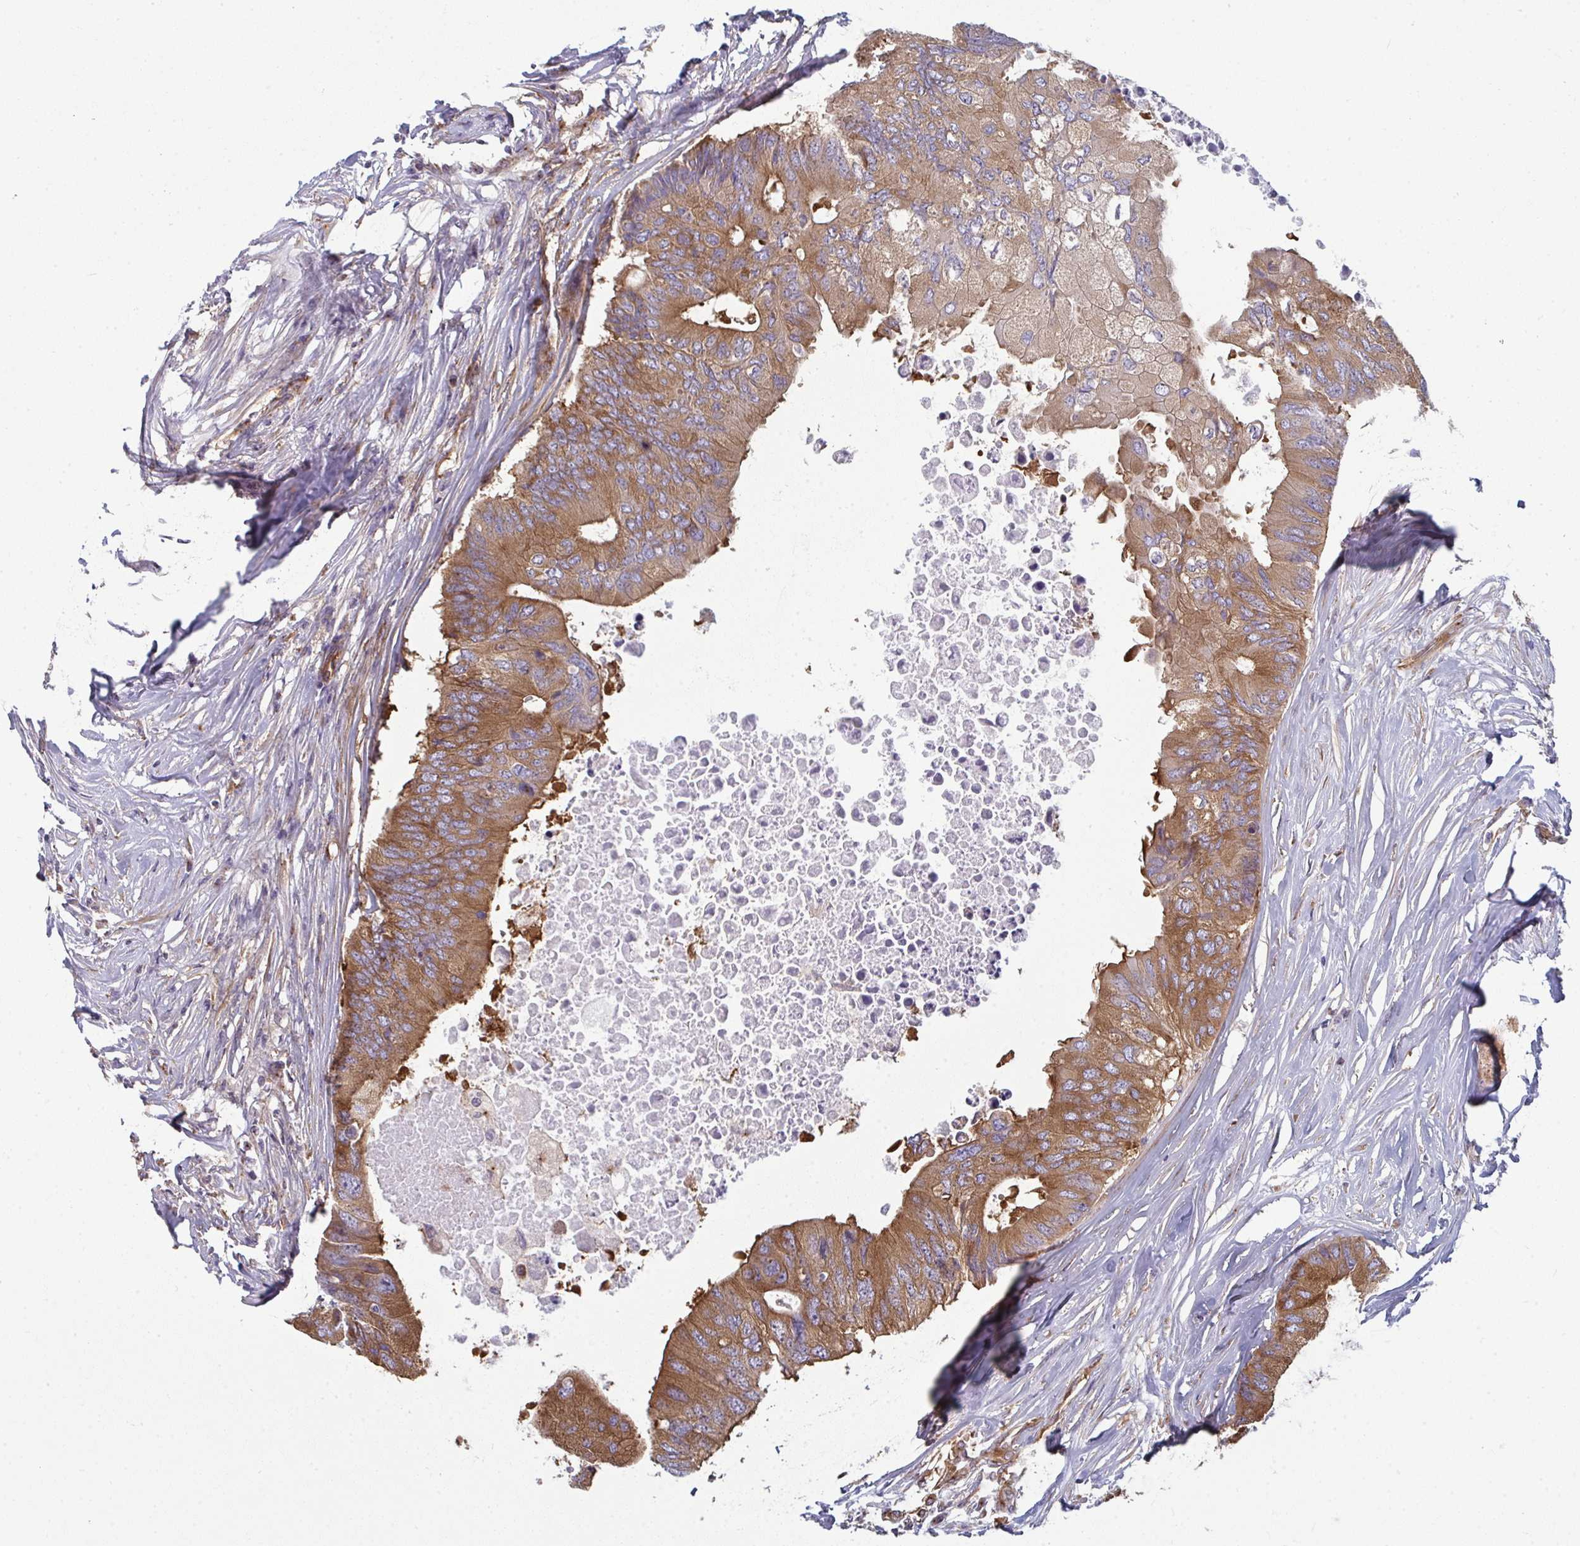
{"staining": {"intensity": "moderate", "quantity": ">75%", "location": "cytoplasmic/membranous"}, "tissue": "colorectal cancer", "cell_type": "Tumor cells", "image_type": "cancer", "snomed": [{"axis": "morphology", "description": "Adenocarcinoma, NOS"}, {"axis": "topography", "description": "Colon"}], "caption": "Human colorectal cancer (adenocarcinoma) stained with a protein marker displays moderate staining in tumor cells.", "gene": "DYNC1I2", "patient": {"sex": "male", "age": 71}}